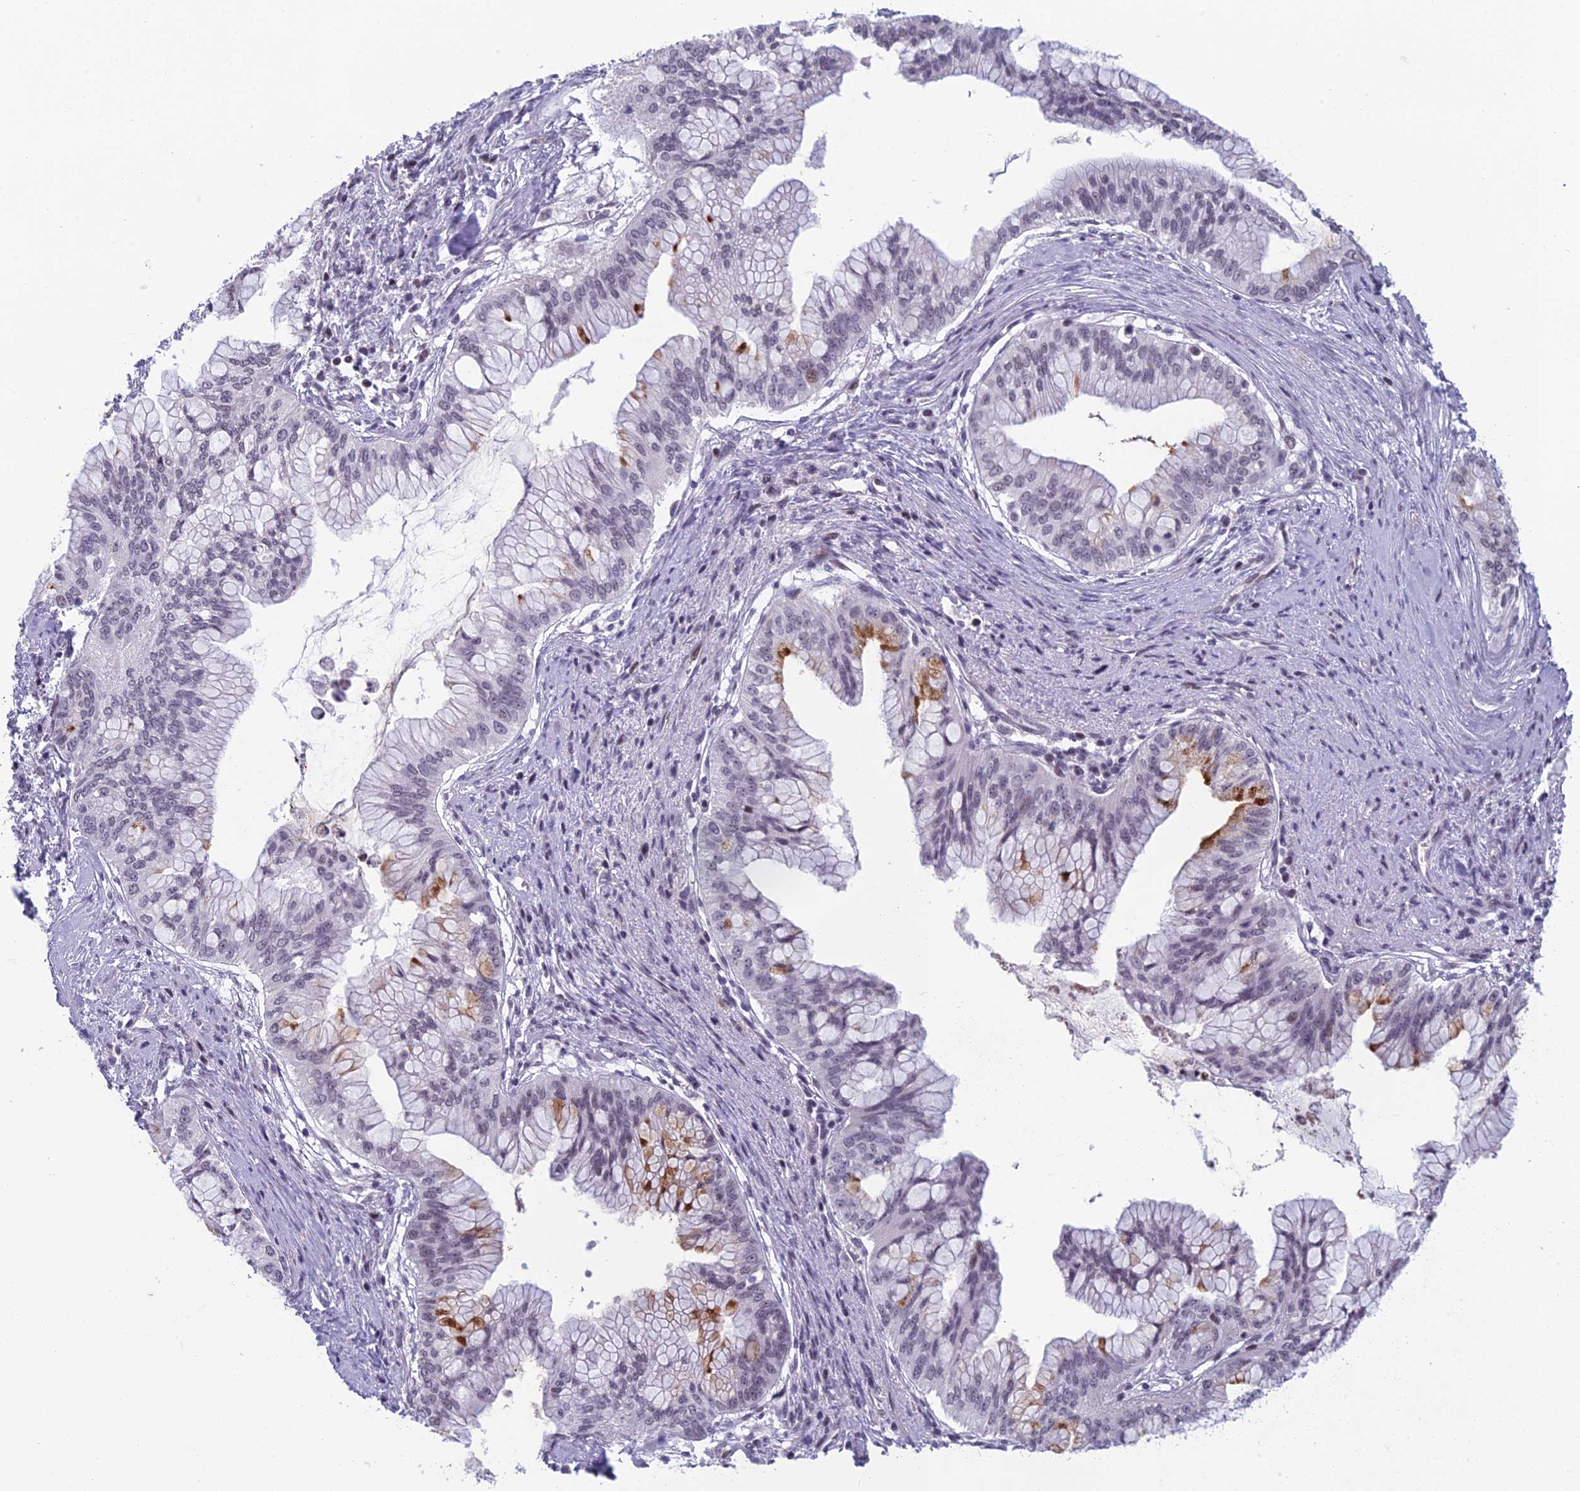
{"staining": {"intensity": "moderate", "quantity": "<25%", "location": "cytoplasmic/membranous"}, "tissue": "pancreatic cancer", "cell_type": "Tumor cells", "image_type": "cancer", "snomed": [{"axis": "morphology", "description": "Adenocarcinoma, NOS"}, {"axis": "topography", "description": "Pancreas"}], "caption": "About <25% of tumor cells in human adenocarcinoma (pancreatic) show moderate cytoplasmic/membranous protein positivity as visualized by brown immunohistochemical staining.", "gene": "RGS17", "patient": {"sex": "male", "age": 46}}